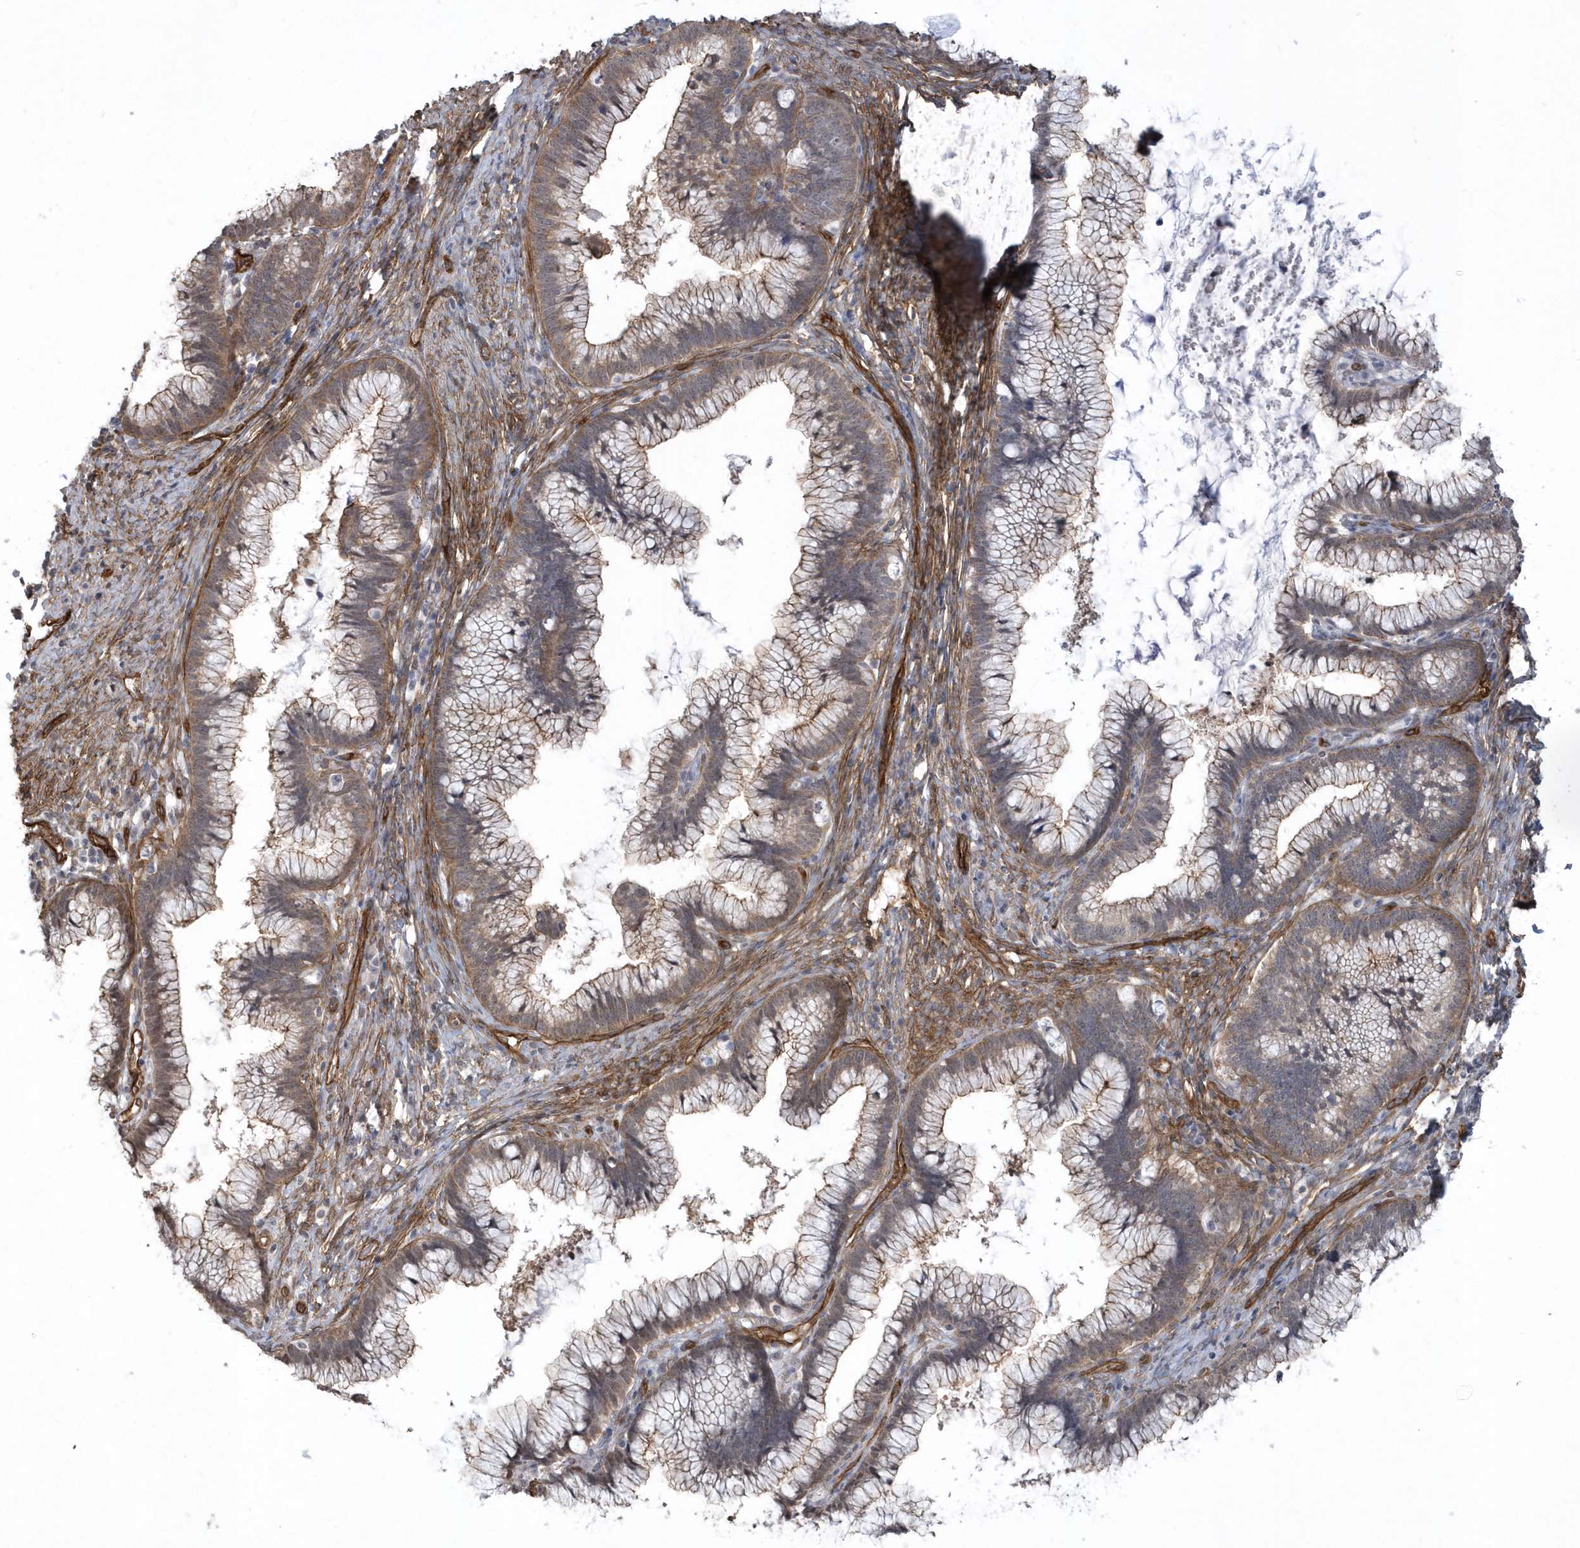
{"staining": {"intensity": "weak", "quantity": "25%-75%", "location": "cytoplasmic/membranous"}, "tissue": "cervical cancer", "cell_type": "Tumor cells", "image_type": "cancer", "snomed": [{"axis": "morphology", "description": "Adenocarcinoma, NOS"}, {"axis": "topography", "description": "Cervix"}], "caption": "About 25%-75% of tumor cells in human cervical cancer (adenocarcinoma) demonstrate weak cytoplasmic/membranous protein expression as visualized by brown immunohistochemical staining.", "gene": "RAI14", "patient": {"sex": "female", "age": 36}}